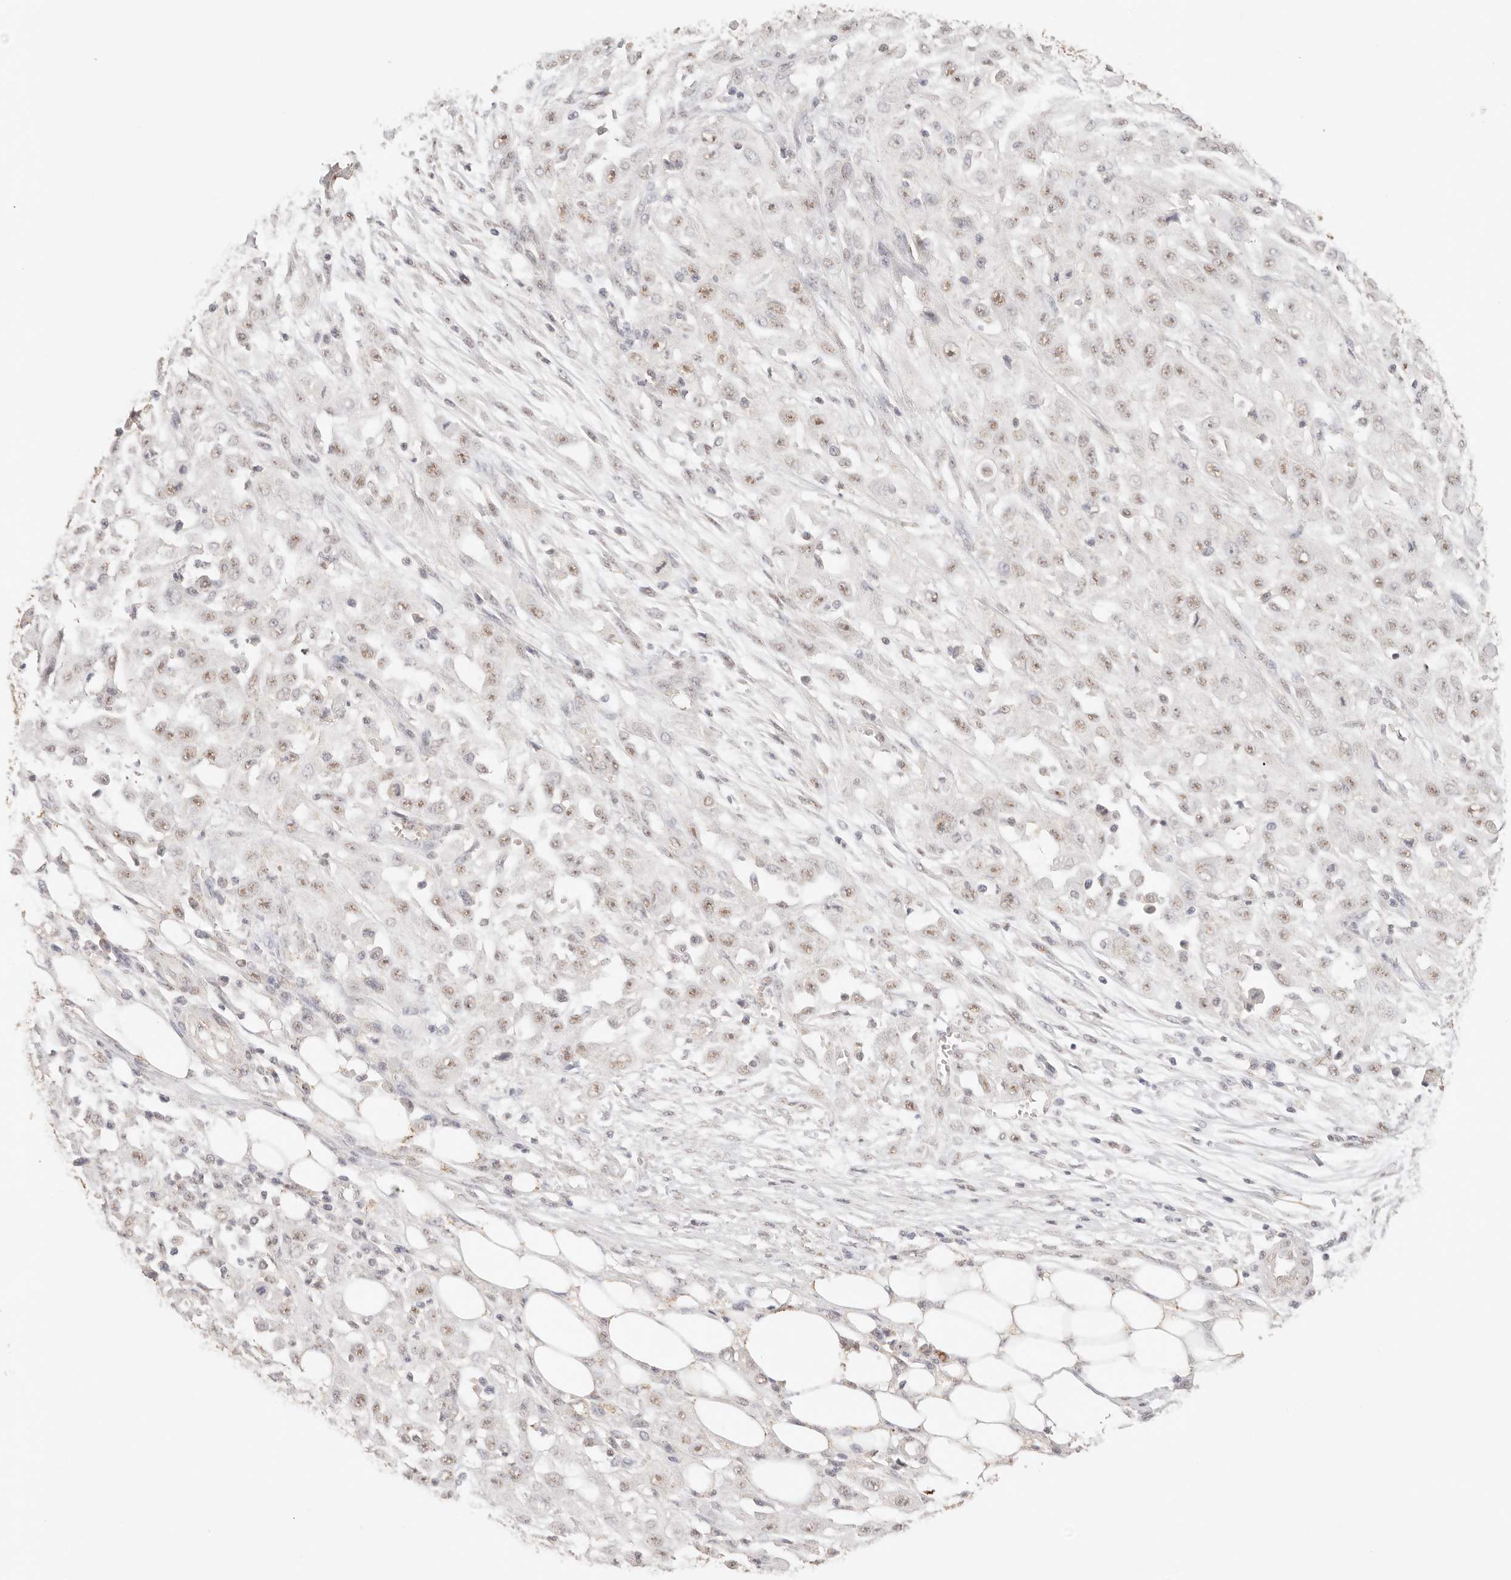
{"staining": {"intensity": "weak", "quantity": ">75%", "location": "nuclear"}, "tissue": "skin cancer", "cell_type": "Tumor cells", "image_type": "cancer", "snomed": [{"axis": "morphology", "description": "Squamous cell carcinoma, NOS"}, {"axis": "morphology", "description": "Squamous cell carcinoma, metastatic, NOS"}, {"axis": "topography", "description": "Skin"}, {"axis": "topography", "description": "Lymph node"}], "caption": "Approximately >75% of tumor cells in human skin metastatic squamous cell carcinoma exhibit weak nuclear protein positivity as visualized by brown immunohistochemical staining.", "gene": "IL1R2", "patient": {"sex": "male", "age": 75}}